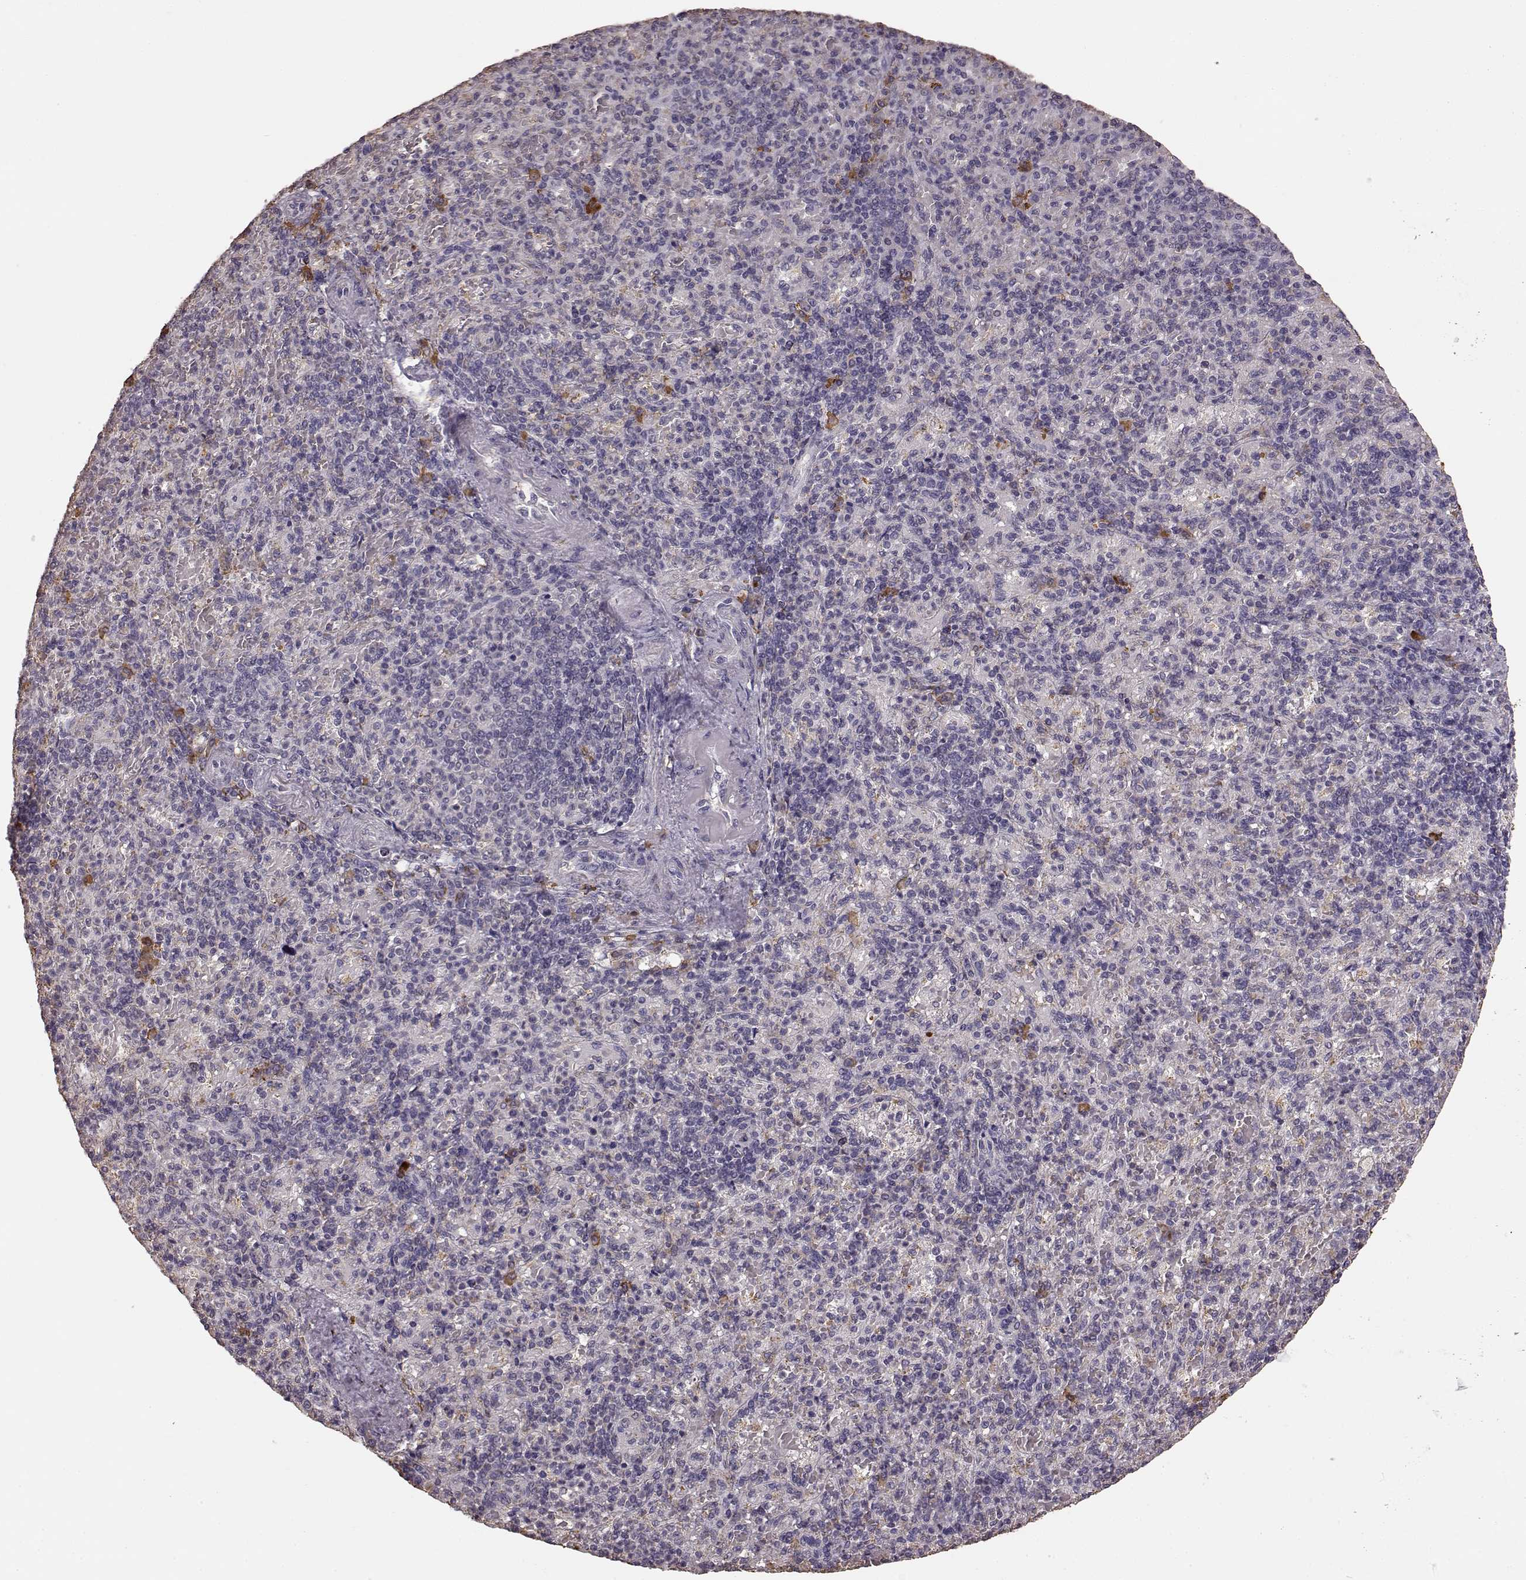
{"staining": {"intensity": "moderate", "quantity": "<25%", "location": "cytoplasmic/membranous"}, "tissue": "spleen", "cell_type": "Cells in red pulp", "image_type": "normal", "snomed": [{"axis": "morphology", "description": "Normal tissue, NOS"}, {"axis": "topography", "description": "Spleen"}], "caption": "Human spleen stained with a brown dye reveals moderate cytoplasmic/membranous positive staining in about <25% of cells in red pulp.", "gene": "GABRG3", "patient": {"sex": "female", "age": 74}}